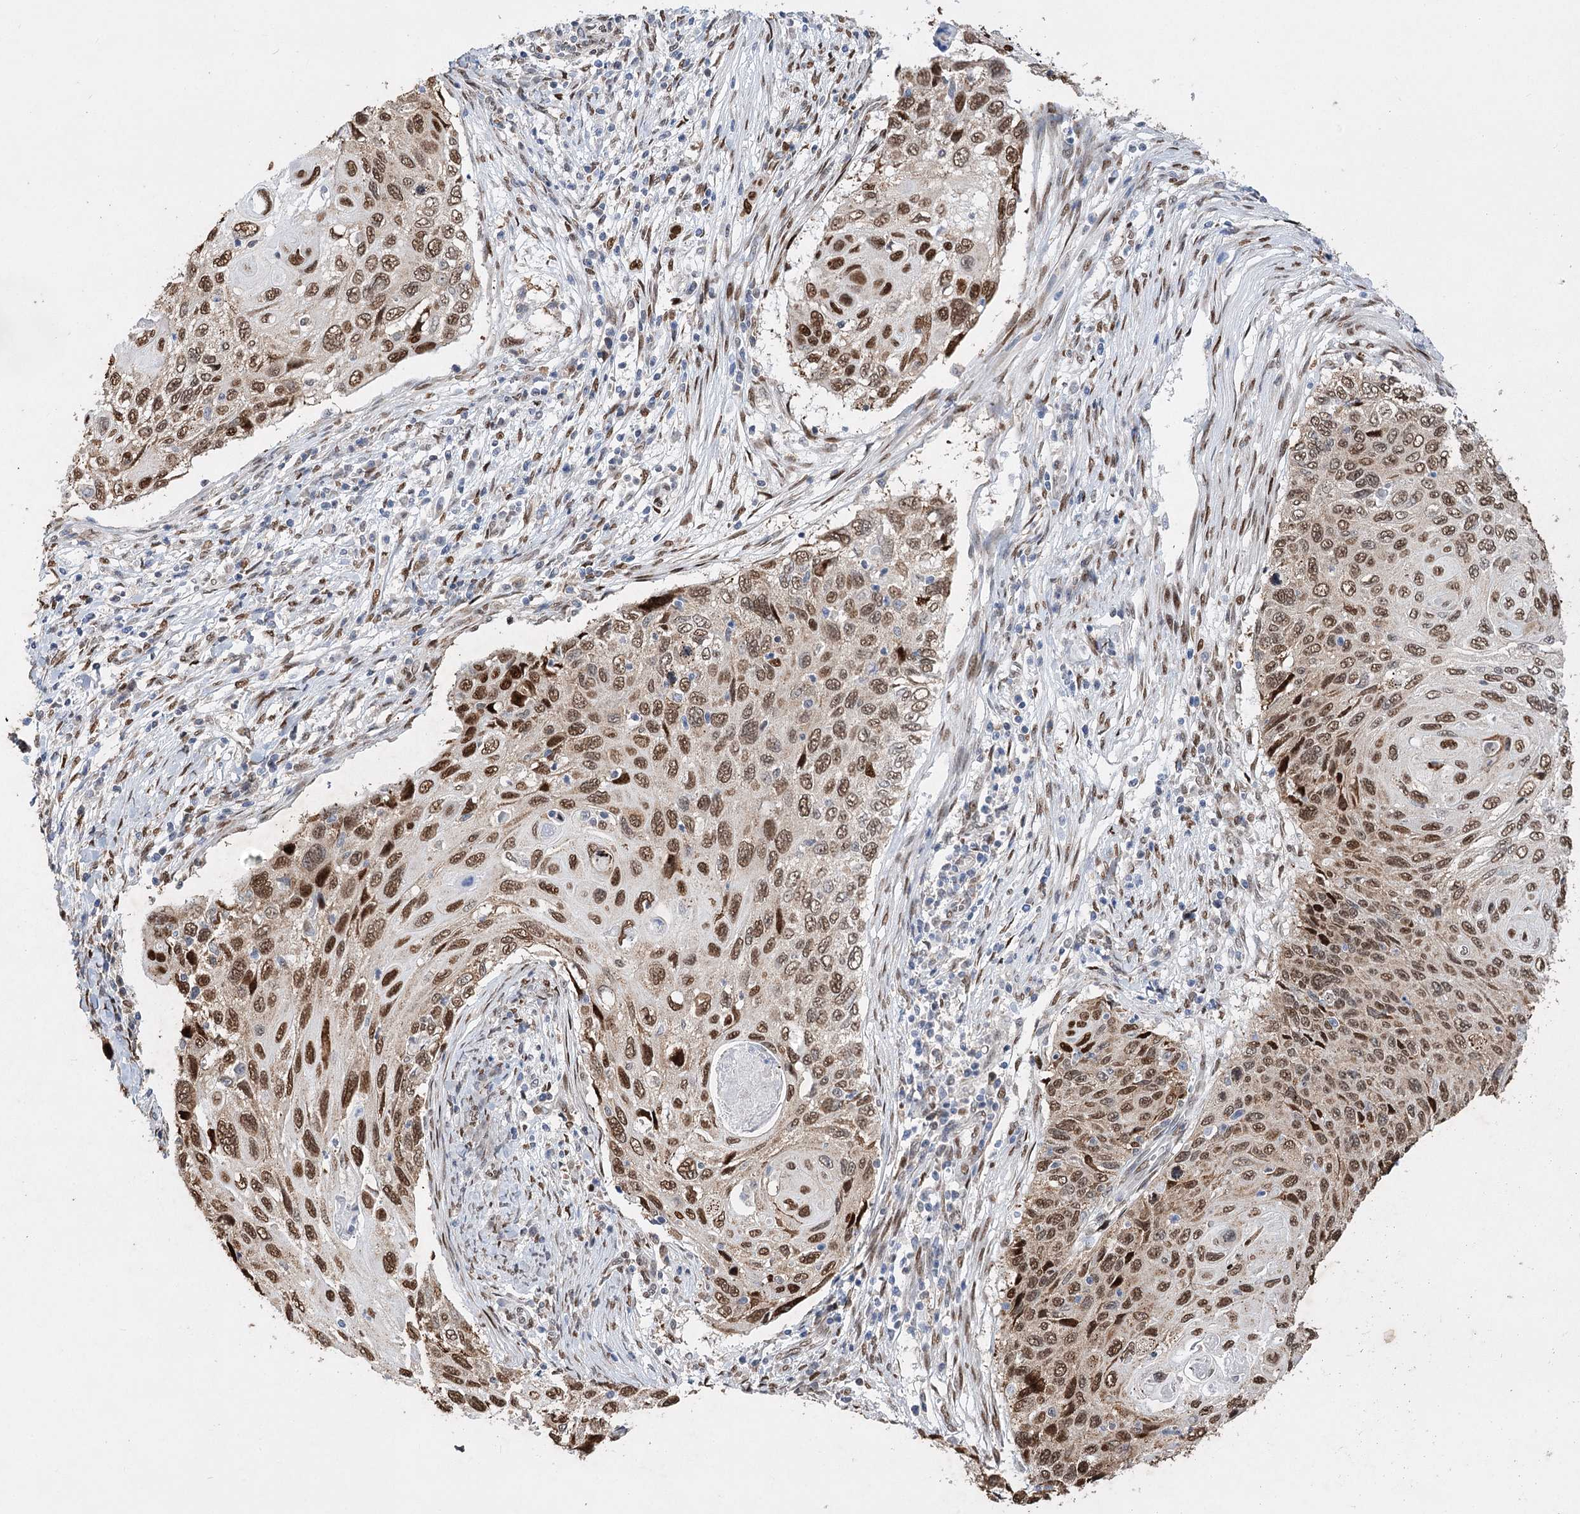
{"staining": {"intensity": "strong", "quantity": ">75%", "location": "nuclear"}, "tissue": "cervical cancer", "cell_type": "Tumor cells", "image_type": "cancer", "snomed": [{"axis": "morphology", "description": "Squamous cell carcinoma, NOS"}, {"axis": "topography", "description": "Cervix"}], "caption": "Brown immunohistochemical staining in cervical cancer (squamous cell carcinoma) shows strong nuclear expression in approximately >75% of tumor cells.", "gene": "NFU1", "patient": {"sex": "female", "age": 70}}